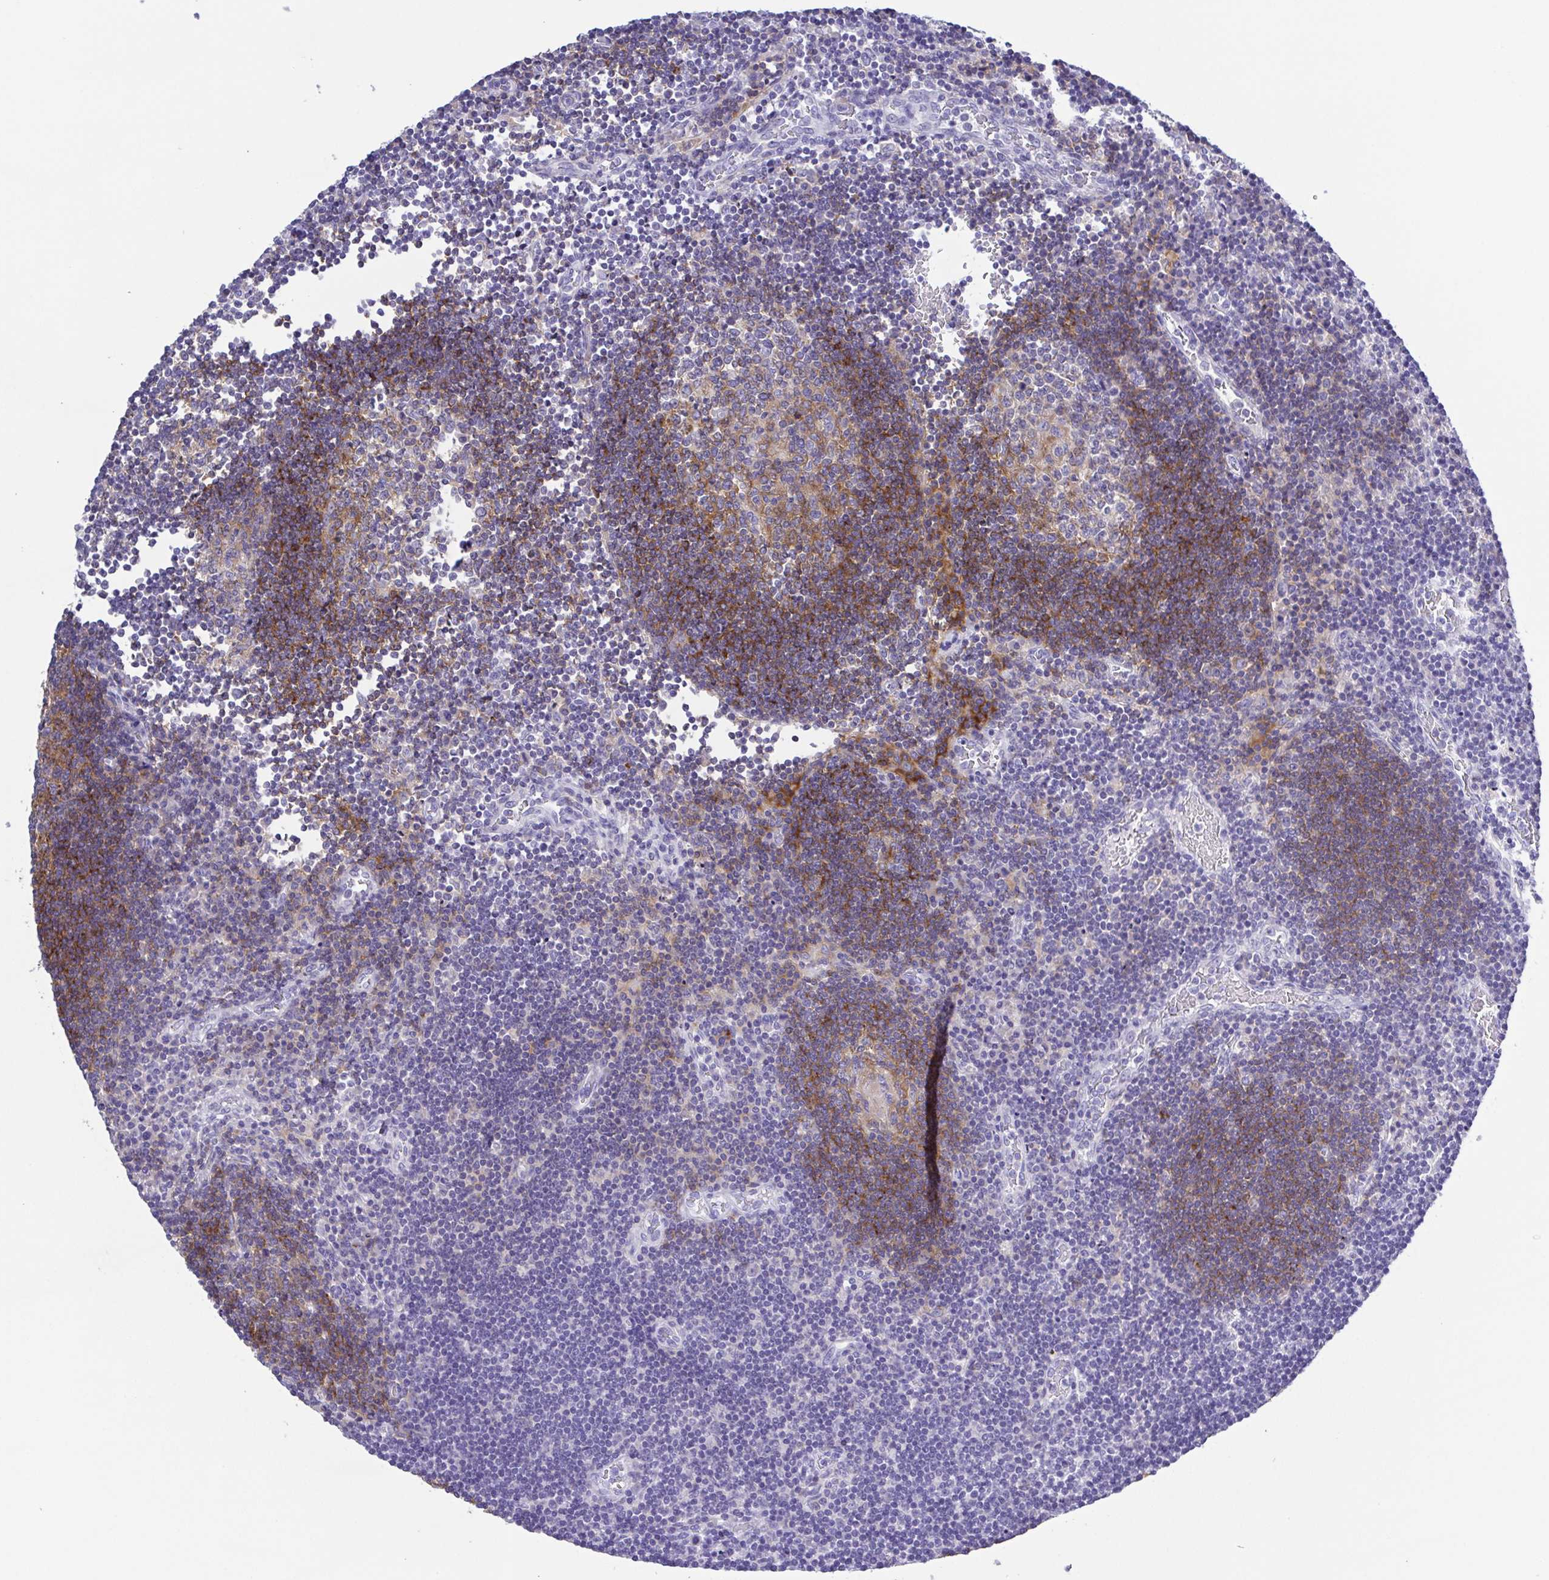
{"staining": {"intensity": "moderate", "quantity": "<25%", "location": "cytoplasmic/membranous"}, "tissue": "lymph node", "cell_type": "Germinal center cells", "image_type": "normal", "snomed": [{"axis": "morphology", "description": "Normal tissue, NOS"}, {"axis": "topography", "description": "Lymph node"}], "caption": "Immunohistochemical staining of benign human lymph node reveals low levels of moderate cytoplasmic/membranous positivity in about <25% of germinal center cells.", "gene": "CD72", "patient": {"sex": "male", "age": 67}}